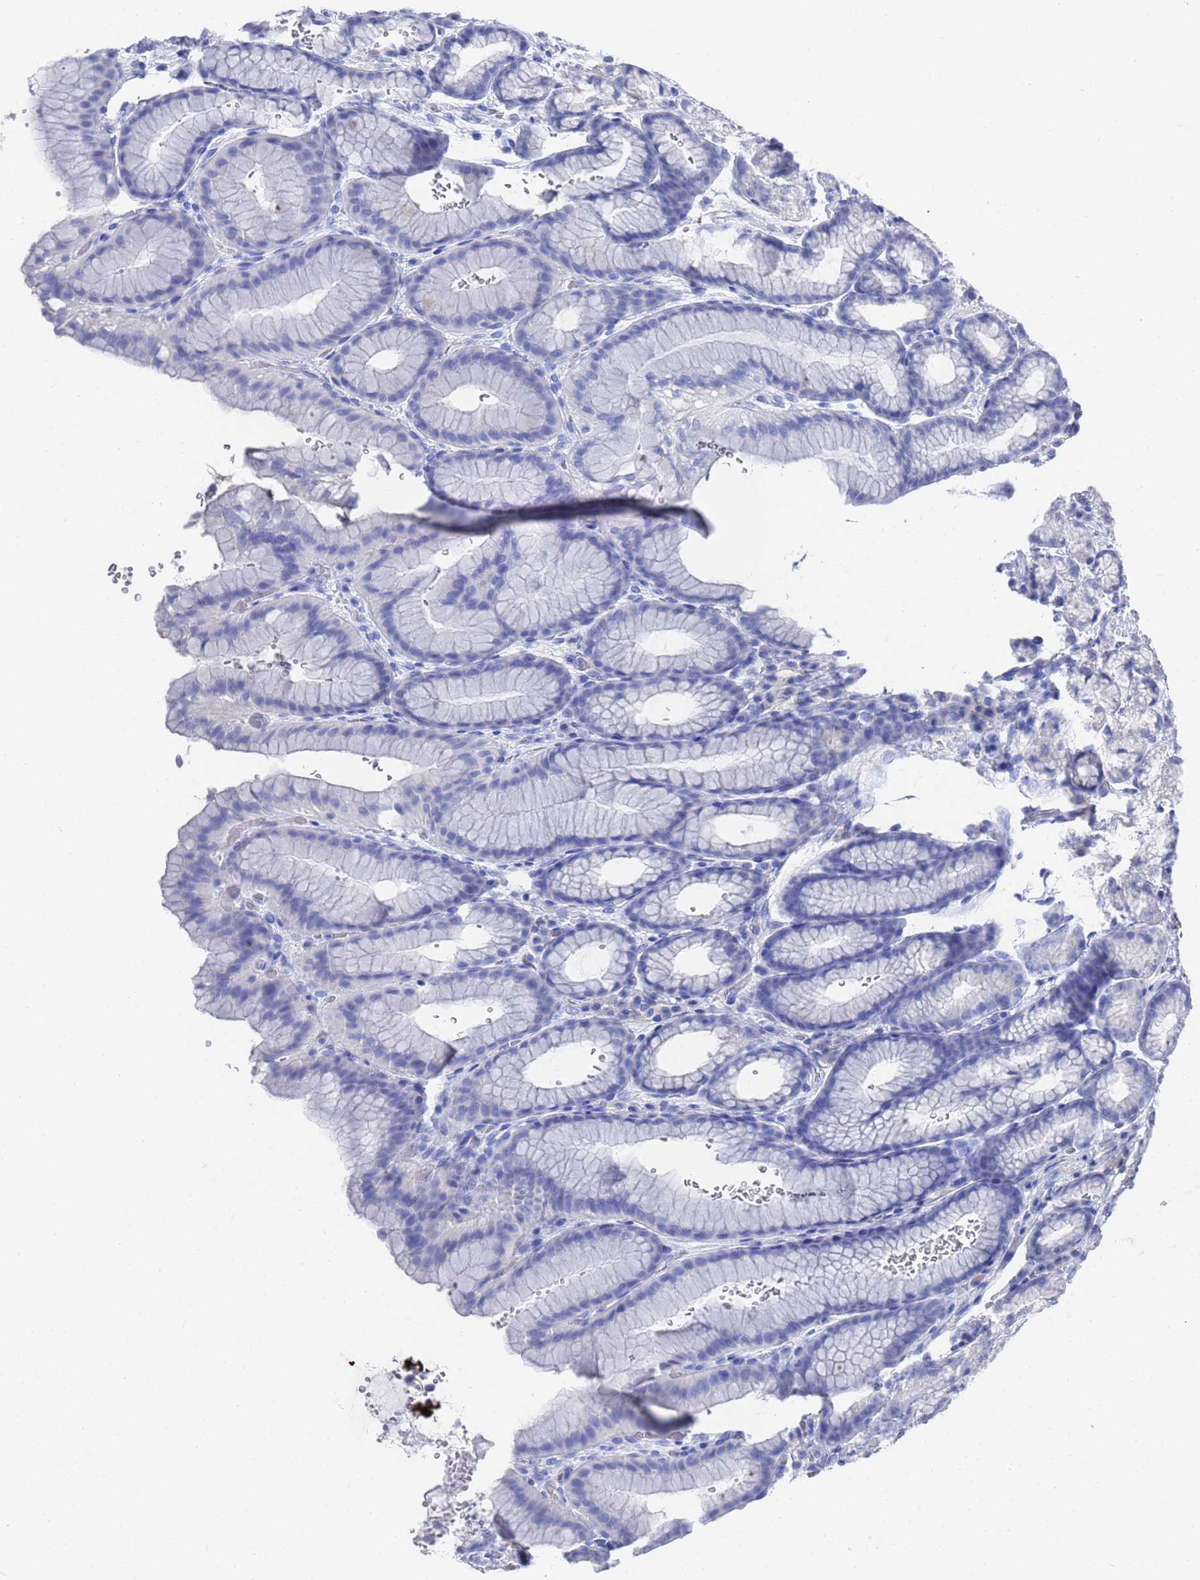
{"staining": {"intensity": "negative", "quantity": "none", "location": "none"}, "tissue": "stomach", "cell_type": "Glandular cells", "image_type": "normal", "snomed": [{"axis": "morphology", "description": "Normal tissue, NOS"}, {"axis": "morphology", "description": "Adenocarcinoma, NOS"}, {"axis": "topography", "description": "Stomach"}], "caption": "Immunohistochemistry (IHC) histopathology image of benign stomach stained for a protein (brown), which demonstrates no expression in glandular cells.", "gene": "GGT1", "patient": {"sex": "male", "age": 57}}